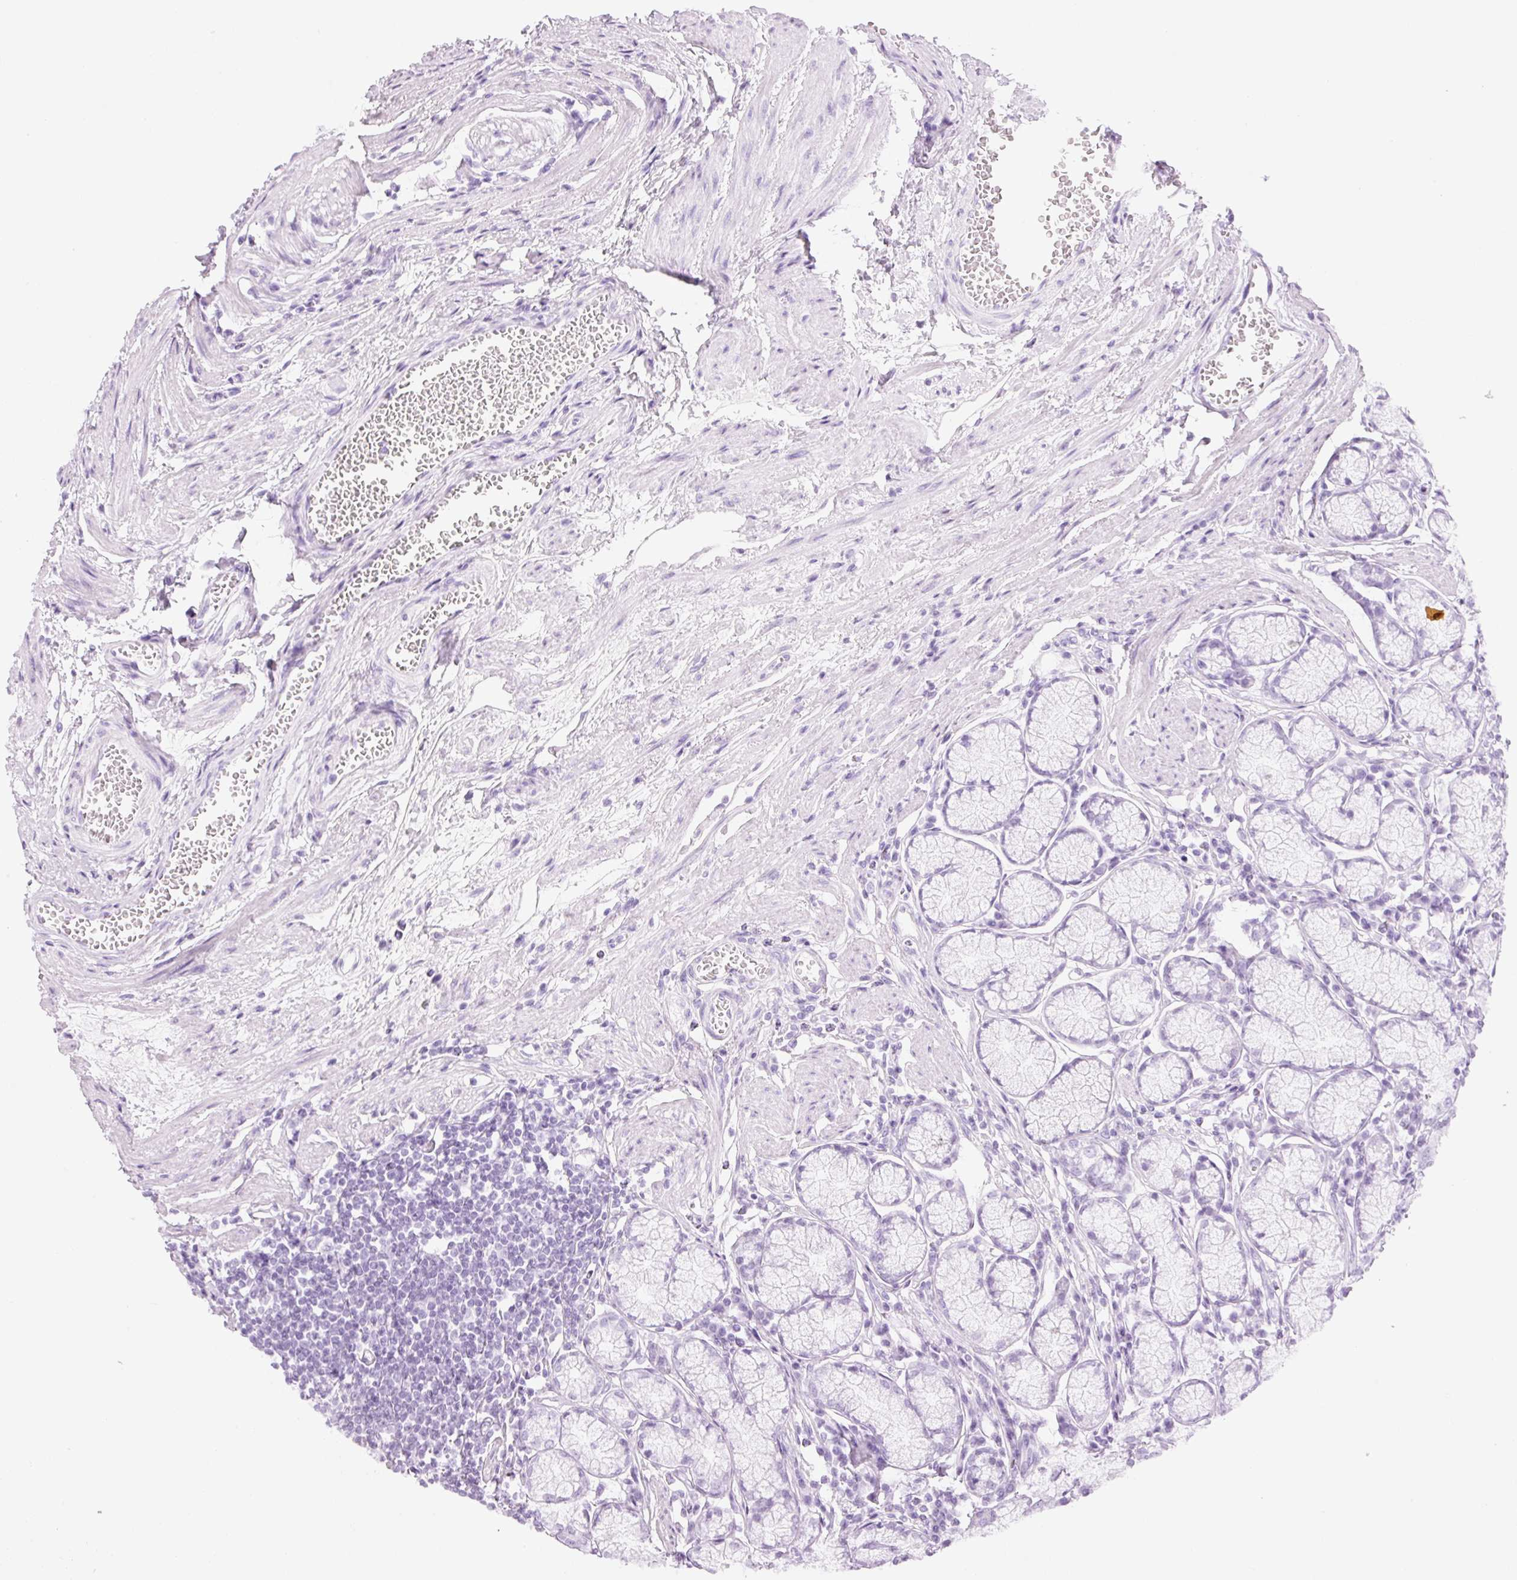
{"staining": {"intensity": "negative", "quantity": "none", "location": "none"}, "tissue": "stomach", "cell_type": "Glandular cells", "image_type": "normal", "snomed": [{"axis": "morphology", "description": "Normal tissue, NOS"}, {"axis": "topography", "description": "Stomach"}], "caption": "DAB (3,3'-diaminobenzidine) immunohistochemical staining of benign human stomach reveals no significant staining in glandular cells. (Brightfield microscopy of DAB (3,3'-diaminobenzidine) immunohistochemistry at high magnification).", "gene": "CARD16", "patient": {"sex": "male", "age": 55}}